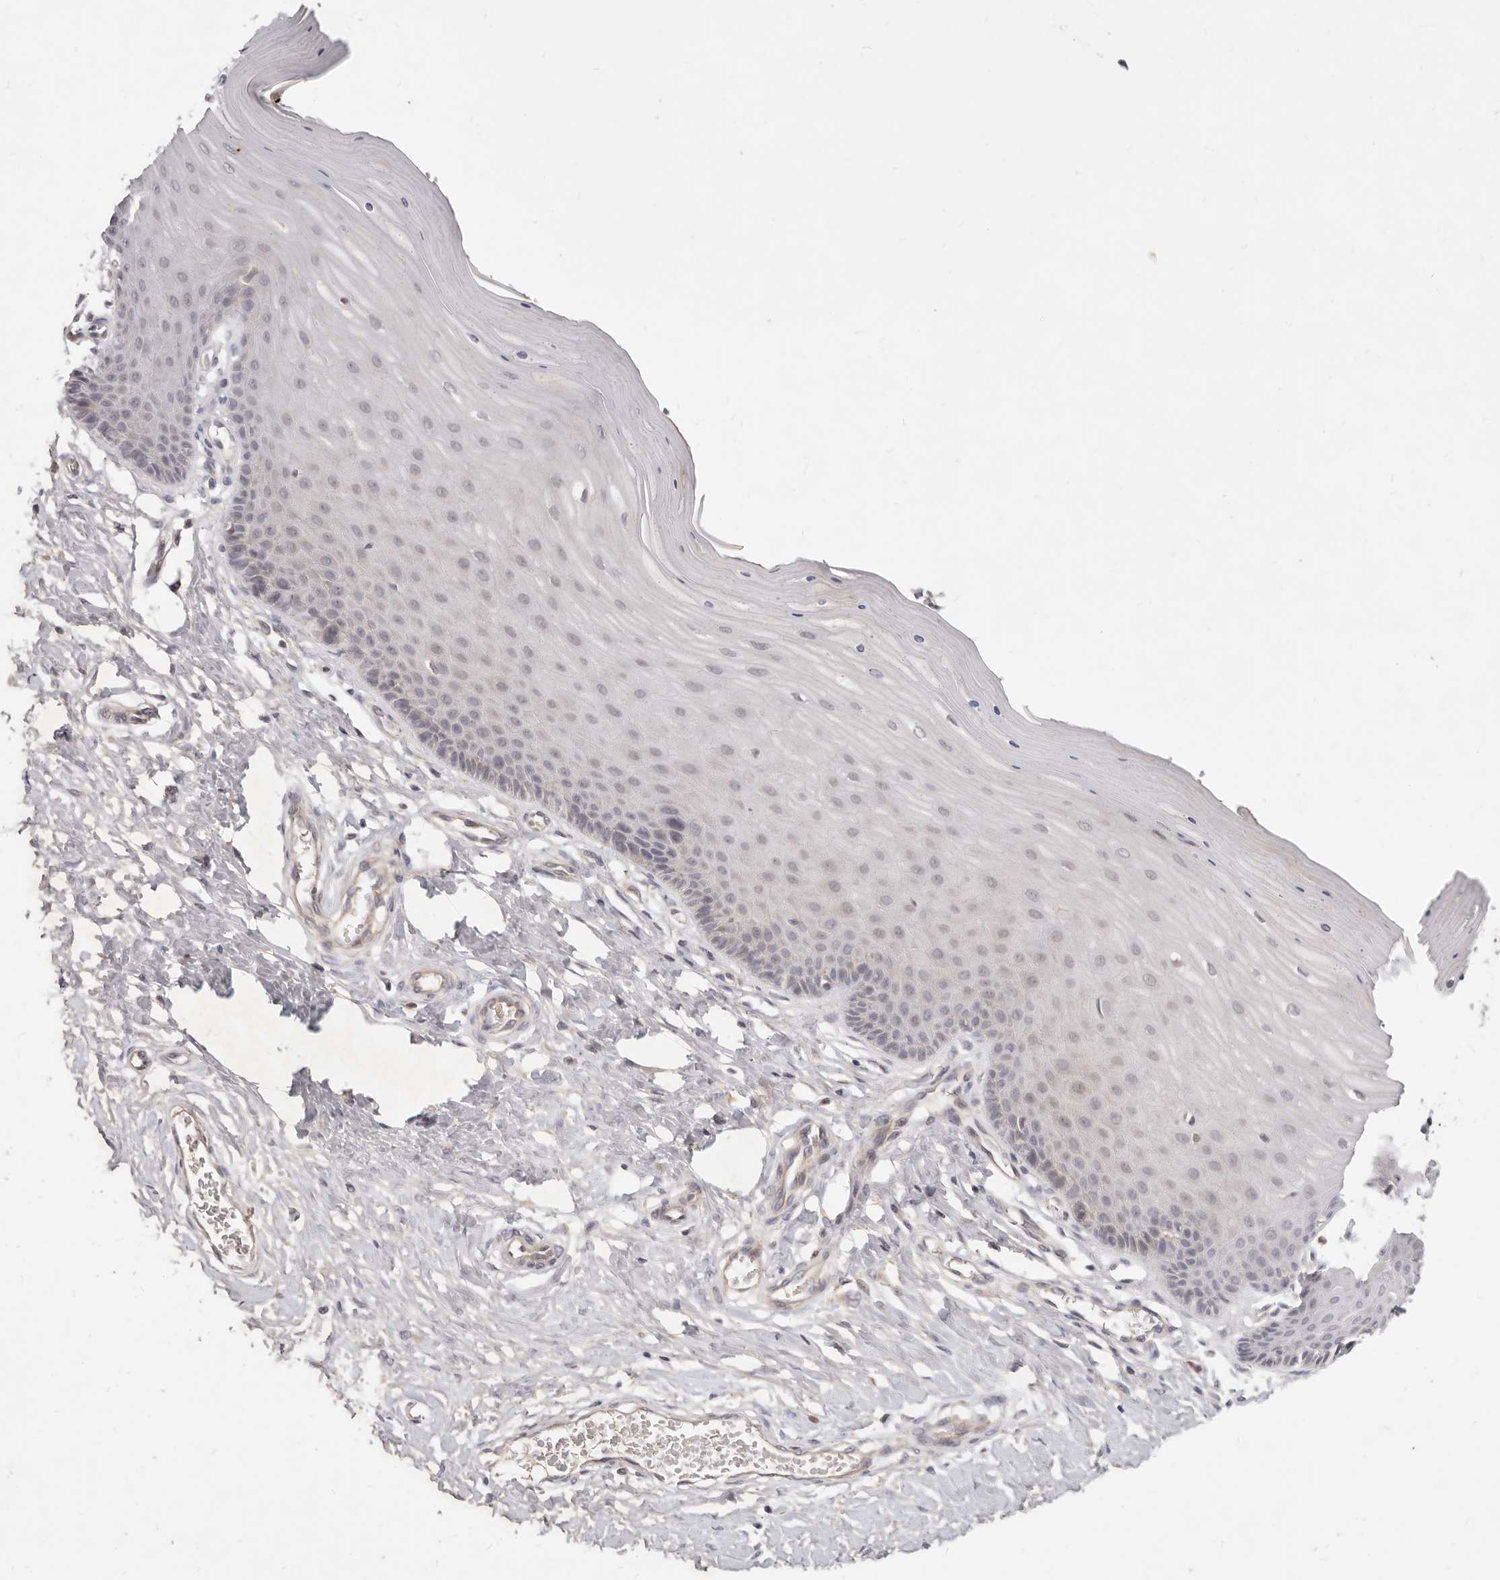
{"staining": {"intensity": "negative", "quantity": "none", "location": "none"}, "tissue": "cervix", "cell_type": "Glandular cells", "image_type": "normal", "snomed": [{"axis": "morphology", "description": "Normal tissue, NOS"}, {"axis": "topography", "description": "Cervix"}], "caption": "IHC histopathology image of normal cervix: human cervix stained with DAB exhibits no significant protein expression in glandular cells. (DAB (3,3'-diaminobenzidine) immunohistochemistry (IHC) visualized using brightfield microscopy, high magnification).", "gene": "USP49", "patient": {"sex": "female", "age": 55}}